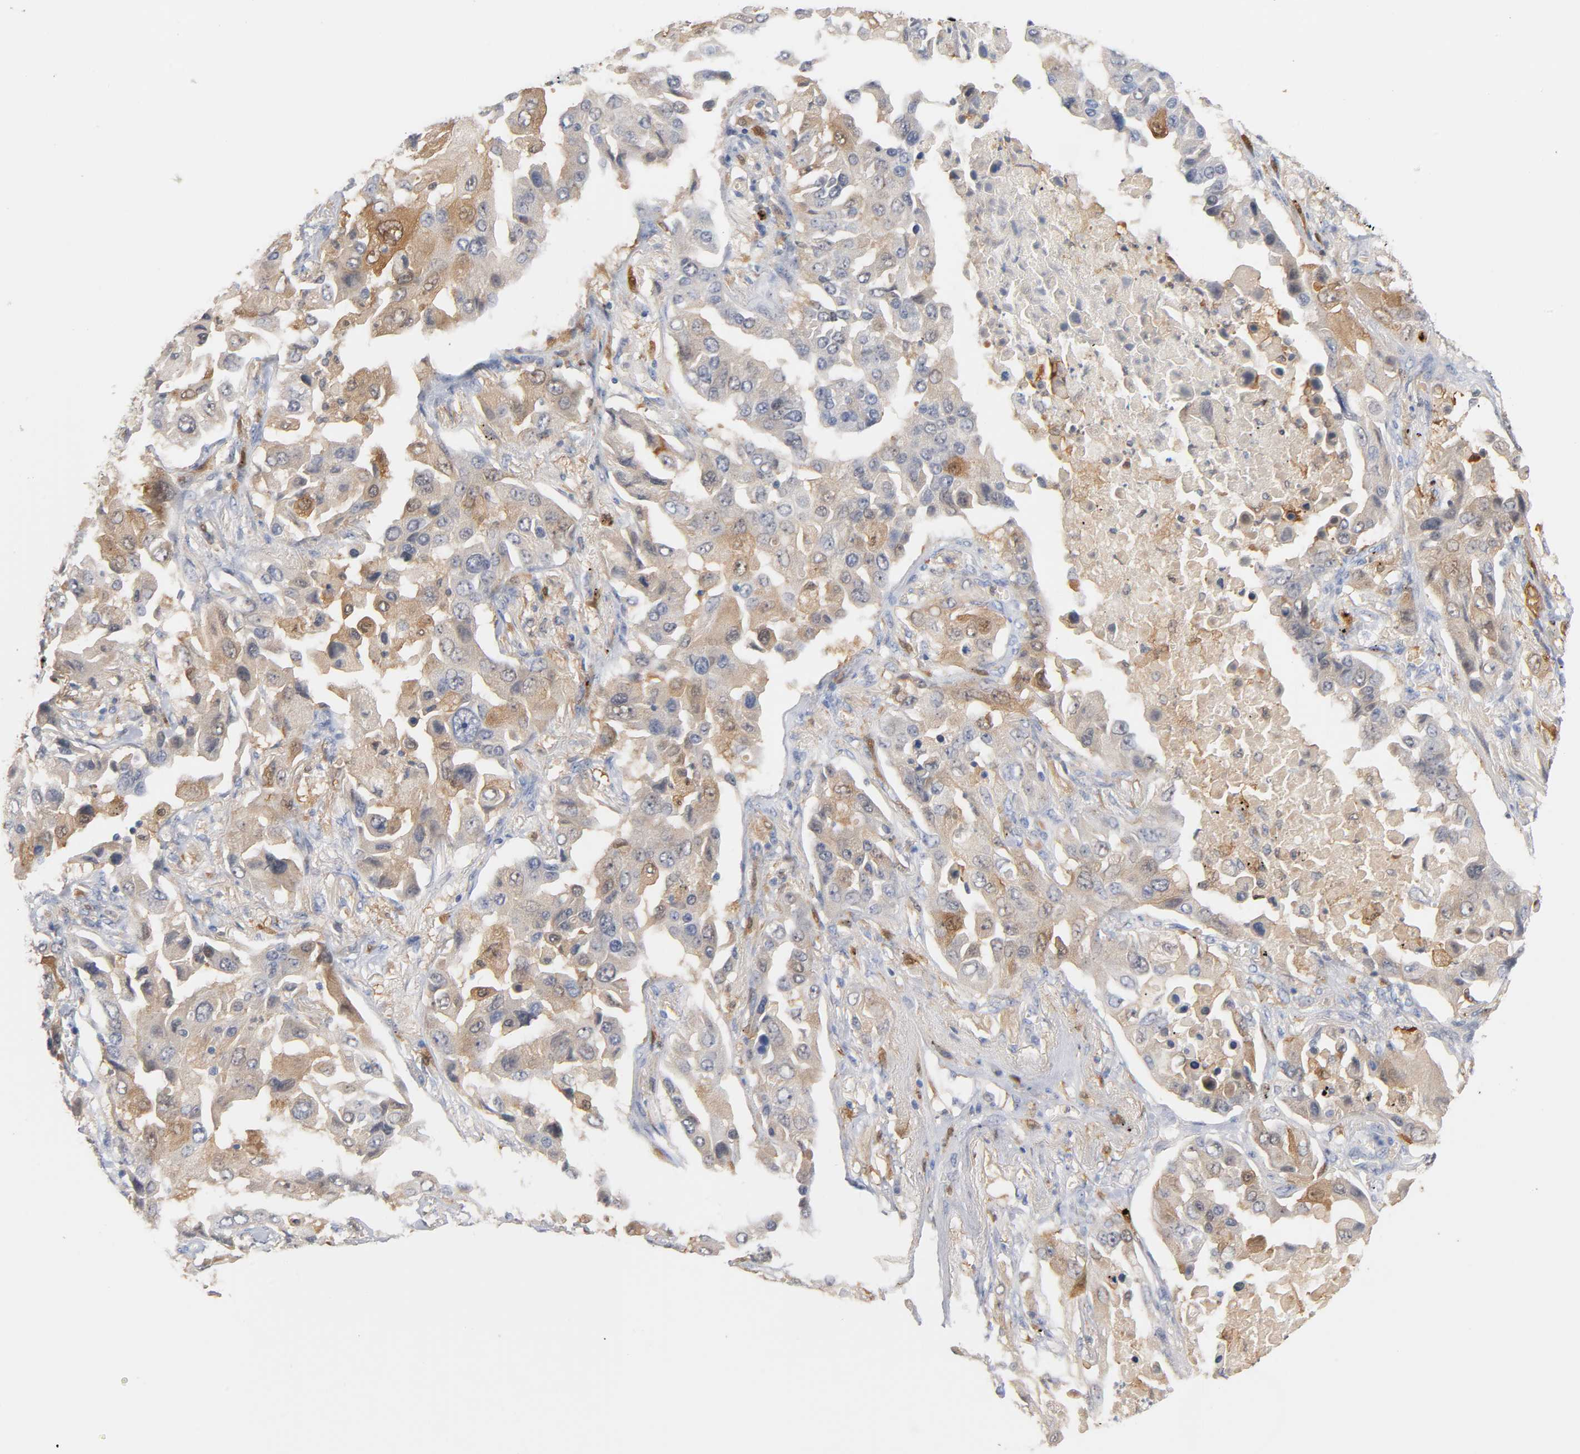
{"staining": {"intensity": "weak", "quantity": ">75%", "location": "cytoplasmic/membranous"}, "tissue": "lung cancer", "cell_type": "Tumor cells", "image_type": "cancer", "snomed": [{"axis": "morphology", "description": "Adenocarcinoma, NOS"}, {"axis": "topography", "description": "Lung"}], "caption": "Immunohistochemical staining of lung cancer (adenocarcinoma) shows low levels of weak cytoplasmic/membranous protein staining in approximately >75% of tumor cells.", "gene": "IL18", "patient": {"sex": "female", "age": 65}}